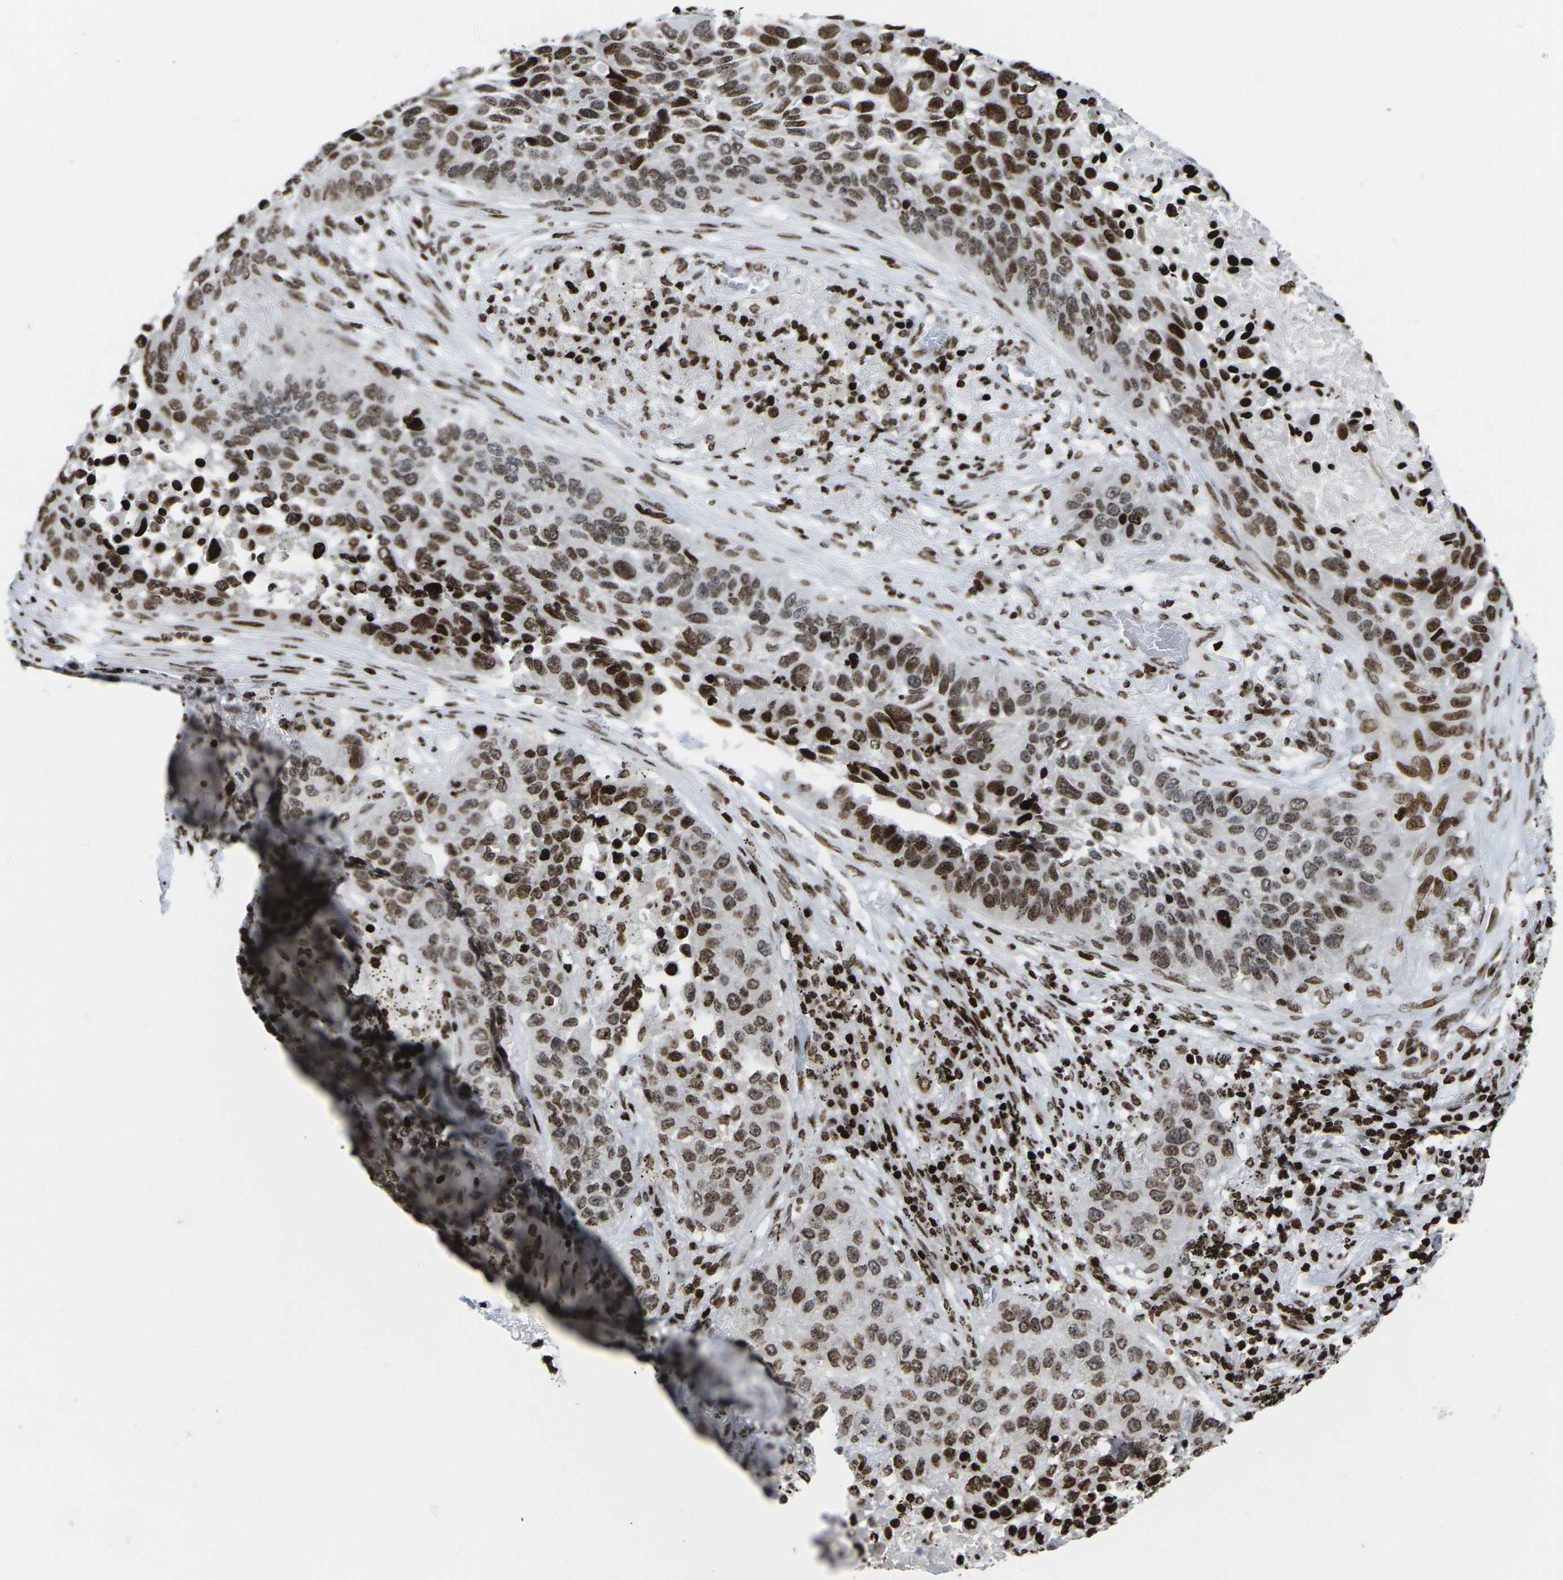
{"staining": {"intensity": "moderate", "quantity": ">75%", "location": "nuclear"}, "tissue": "lung cancer", "cell_type": "Tumor cells", "image_type": "cancer", "snomed": [{"axis": "morphology", "description": "Squamous cell carcinoma, NOS"}, {"axis": "topography", "description": "Lung"}], "caption": "Lung cancer (squamous cell carcinoma) stained for a protein reveals moderate nuclear positivity in tumor cells.", "gene": "H1-4", "patient": {"sex": "male", "age": 57}}